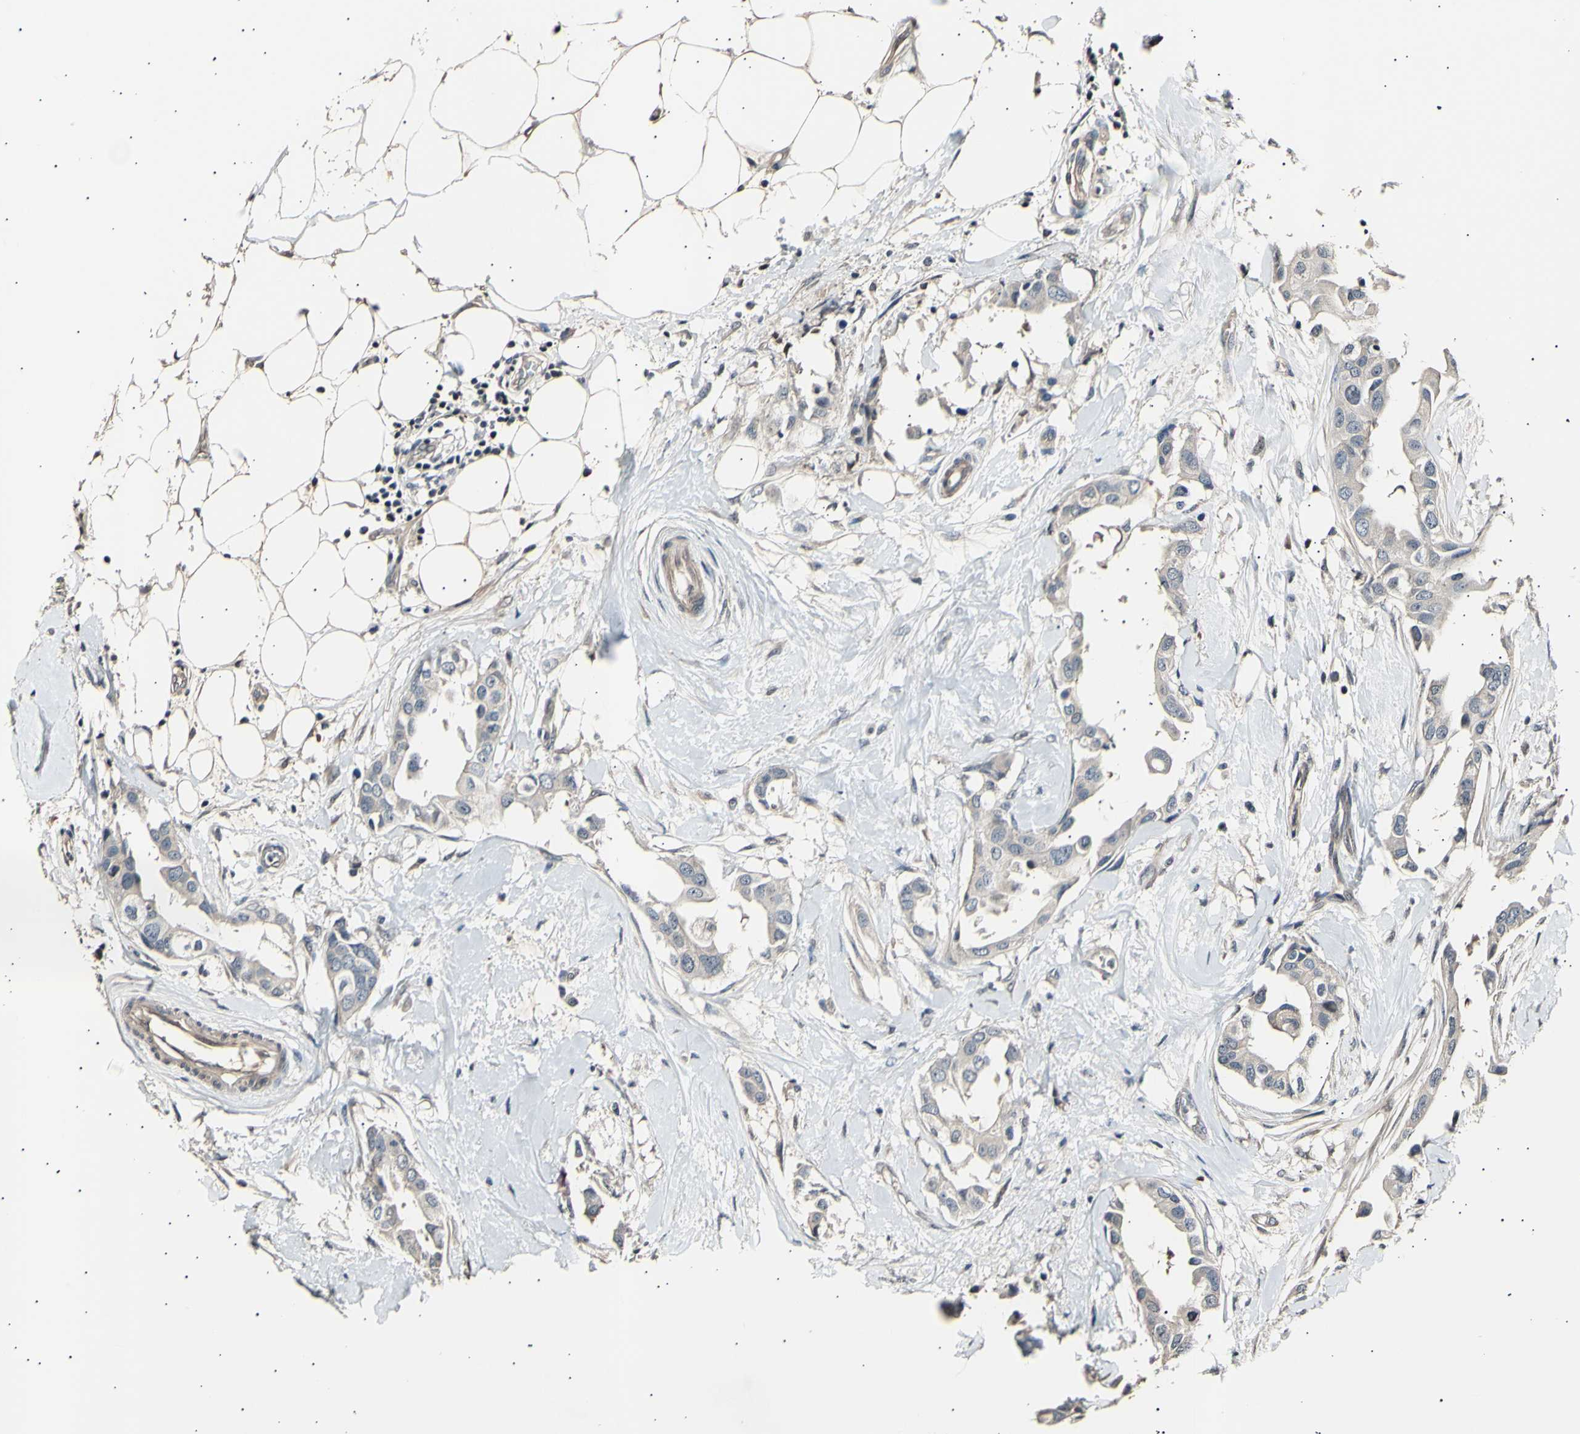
{"staining": {"intensity": "weak", "quantity": "25%-75%", "location": "cytoplasmic/membranous"}, "tissue": "breast cancer", "cell_type": "Tumor cells", "image_type": "cancer", "snomed": [{"axis": "morphology", "description": "Duct carcinoma"}, {"axis": "topography", "description": "Breast"}], "caption": "Immunohistochemical staining of human infiltrating ductal carcinoma (breast) displays weak cytoplasmic/membranous protein staining in about 25%-75% of tumor cells. (Brightfield microscopy of DAB IHC at high magnification).", "gene": "AK1", "patient": {"sex": "female", "age": 40}}